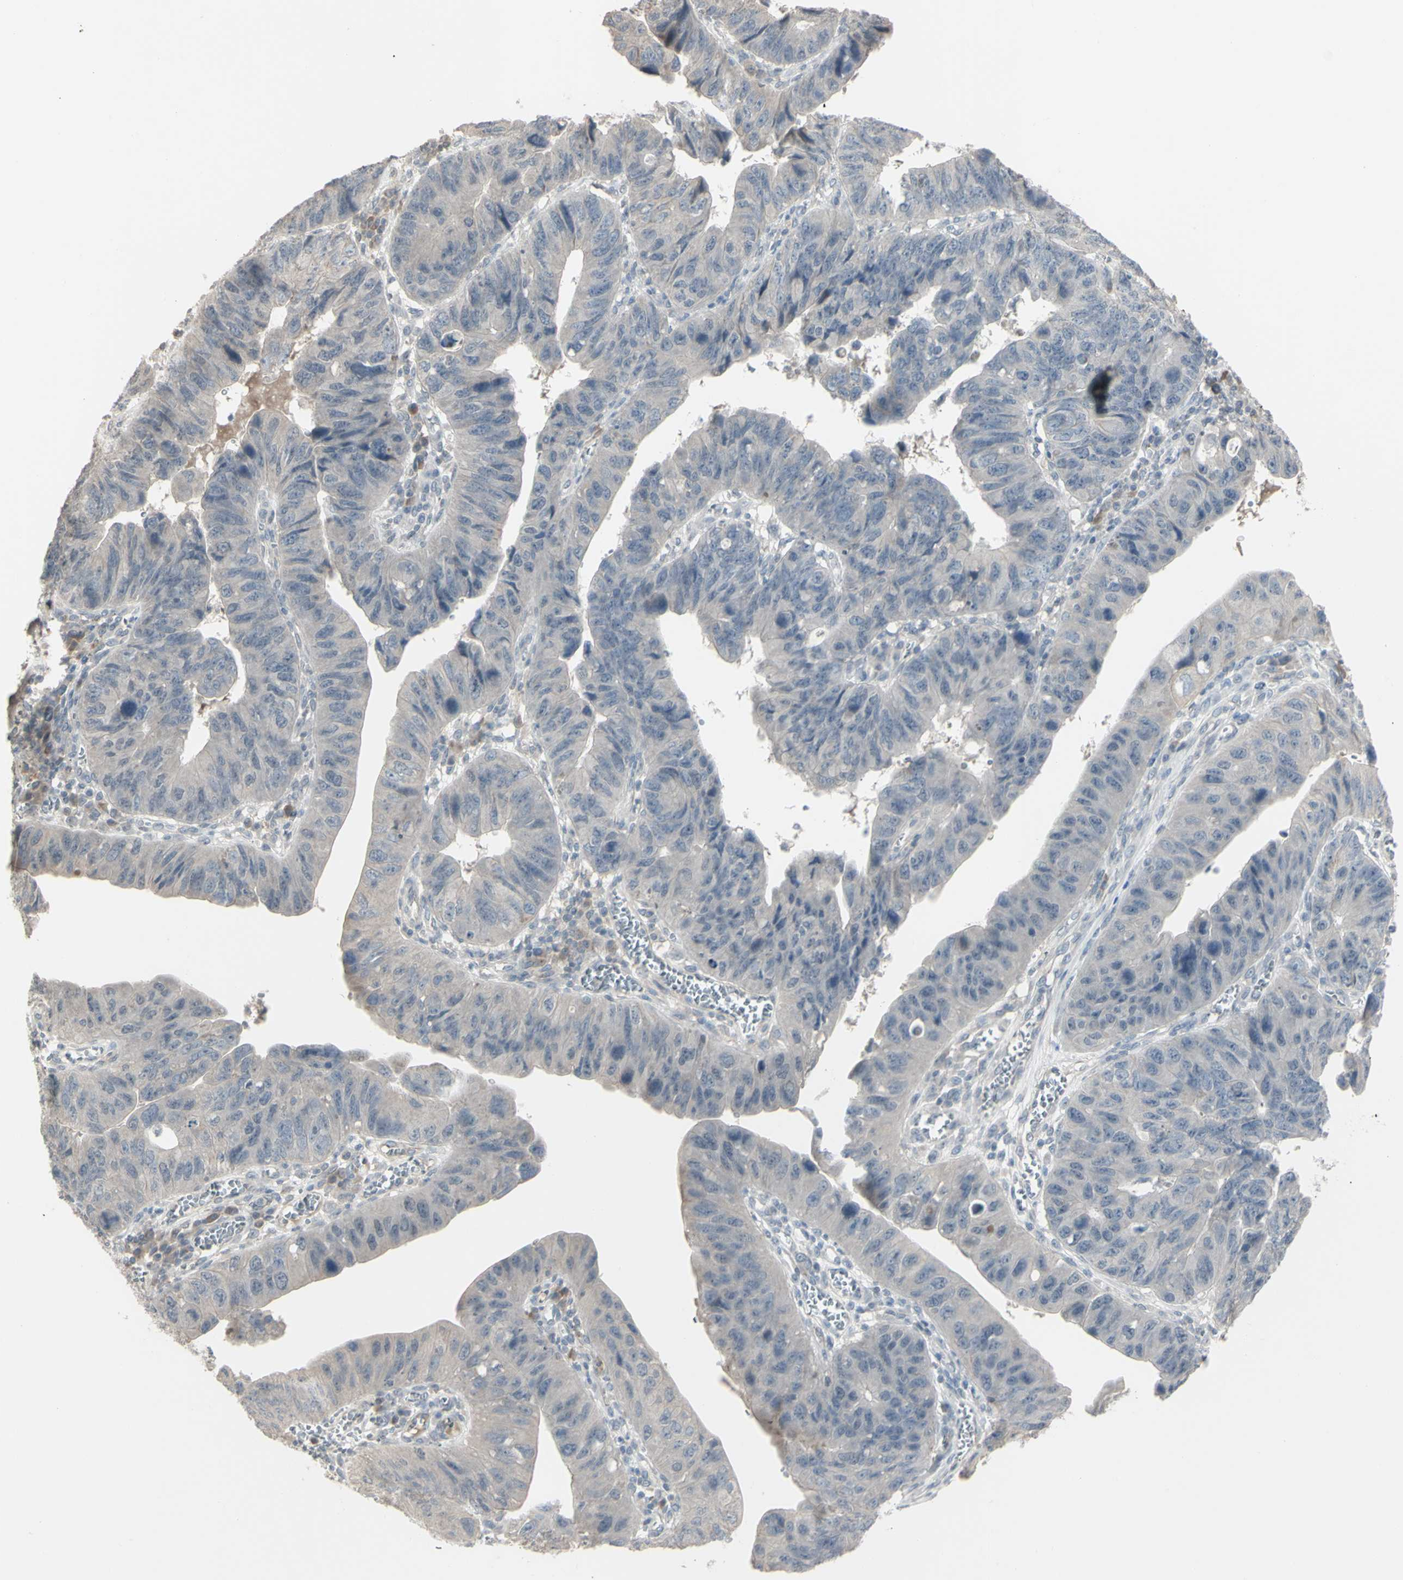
{"staining": {"intensity": "negative", "quantity": "none", "location": "none"}, "tissue": "stomach cancer", "cell_type": "Tumor cells", "image_type": "cancer", "snomed": [{"axis": "morphology", "description": "Adenocarcinoma, NOS"}, {"axis": "topography", "description": "Stomach"}], "caption": "Photomicrograph shows no protein positivity in tumor cells of stomach cancer tissue.", "gene": "PIAS4", "patient": {"sex": "male", "age": 59}}